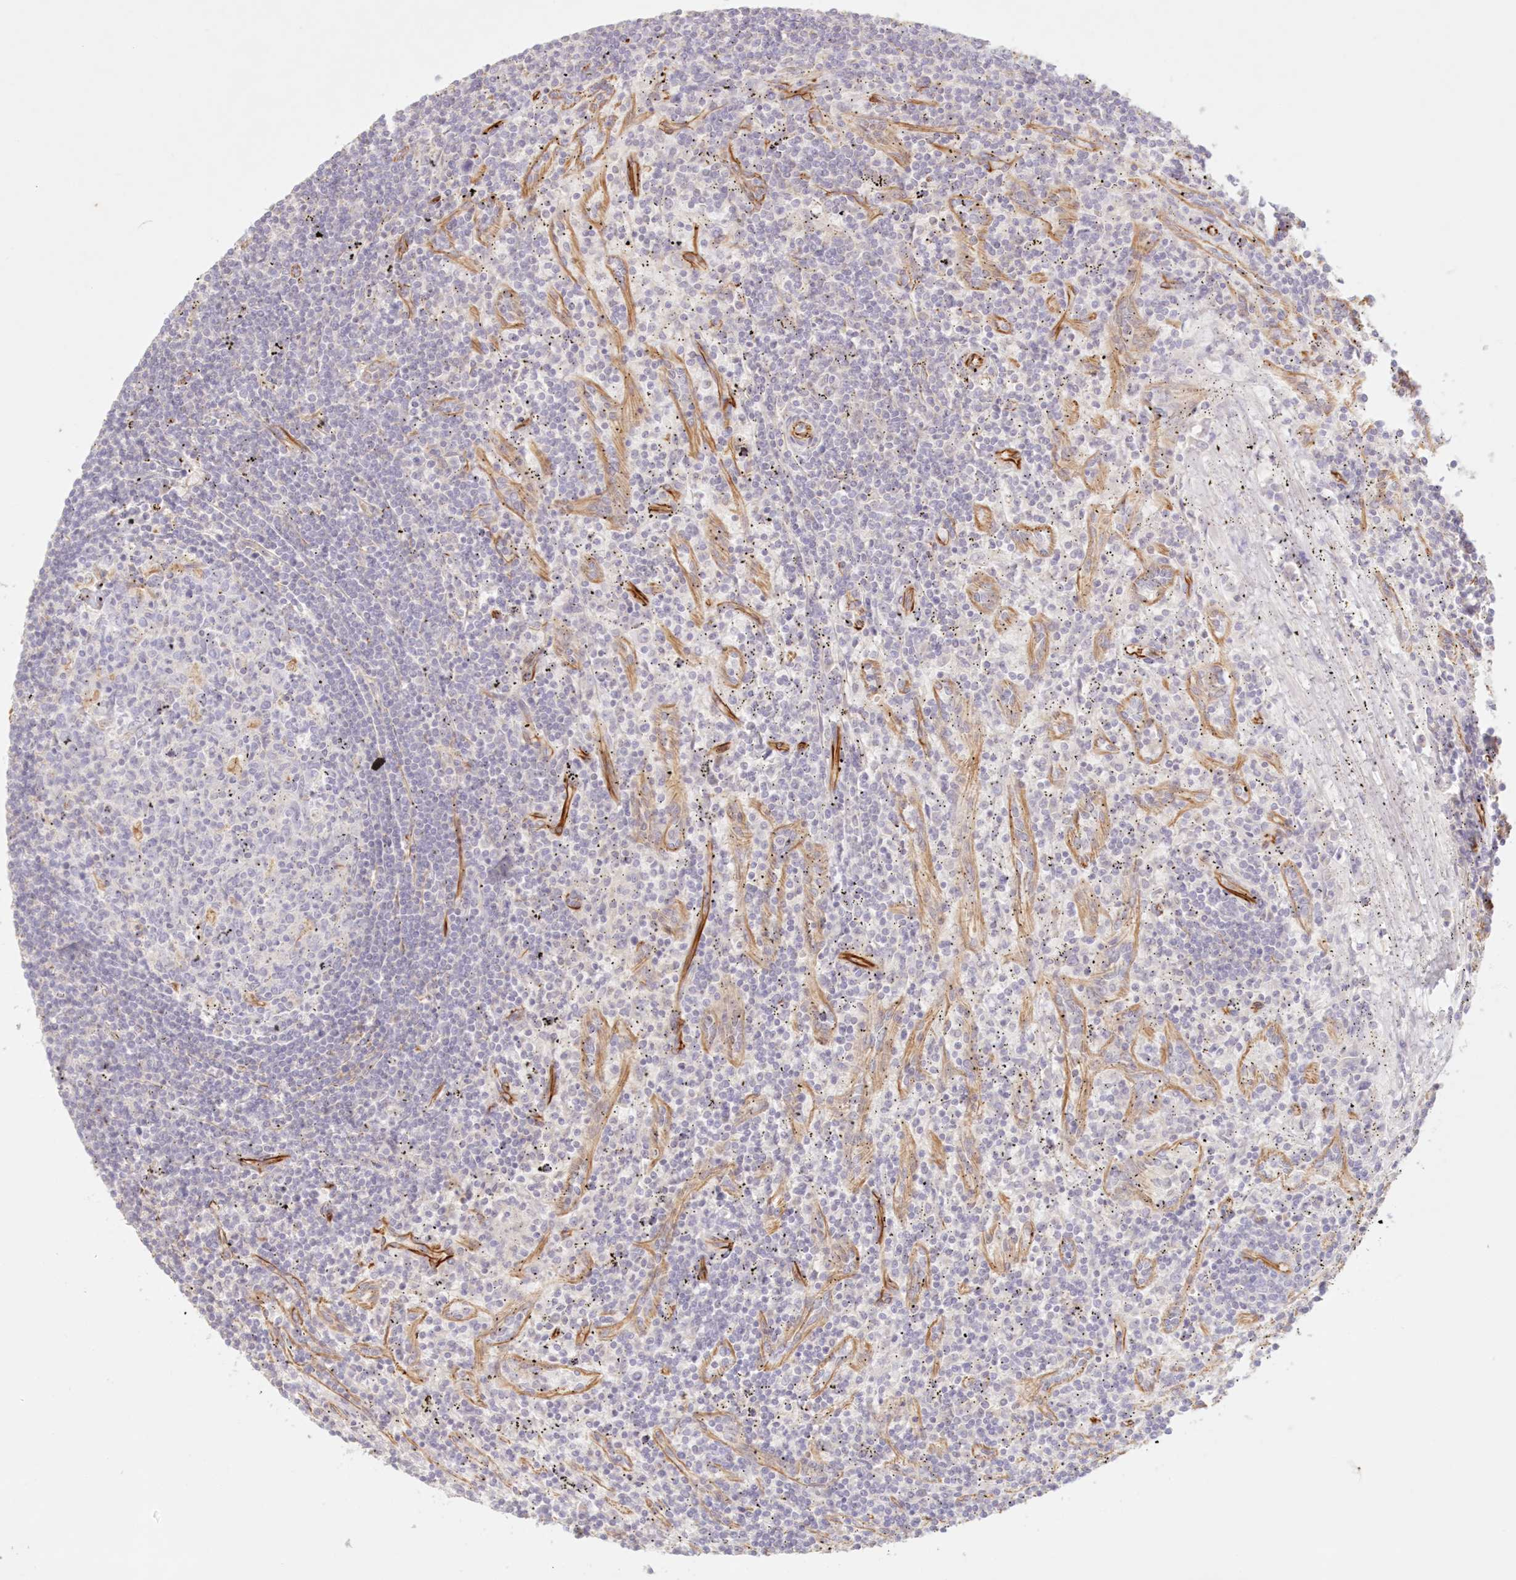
{"staining": {"intensity": "negative", "quantity": "none", "location": "none"}, "tissue": "lymphoma", "cell_type": "Tumor cells", "image_type": "cancer", "snomed": [{"axis": "morphology", "description": "Malignant lymphoma, non-Hodgkin's type, Low grade"}, {"axis": "topography", "description": "Spleen"}], "caption": "Human malignant lymphoma, non-Hodgkin's type (low-grade) stained for a protein using immunohistochemistry (IHC) exhibits no staining in tumor cells.", "gene": "DMRTB1", "patient": {"sex": "male", "age": 76}}